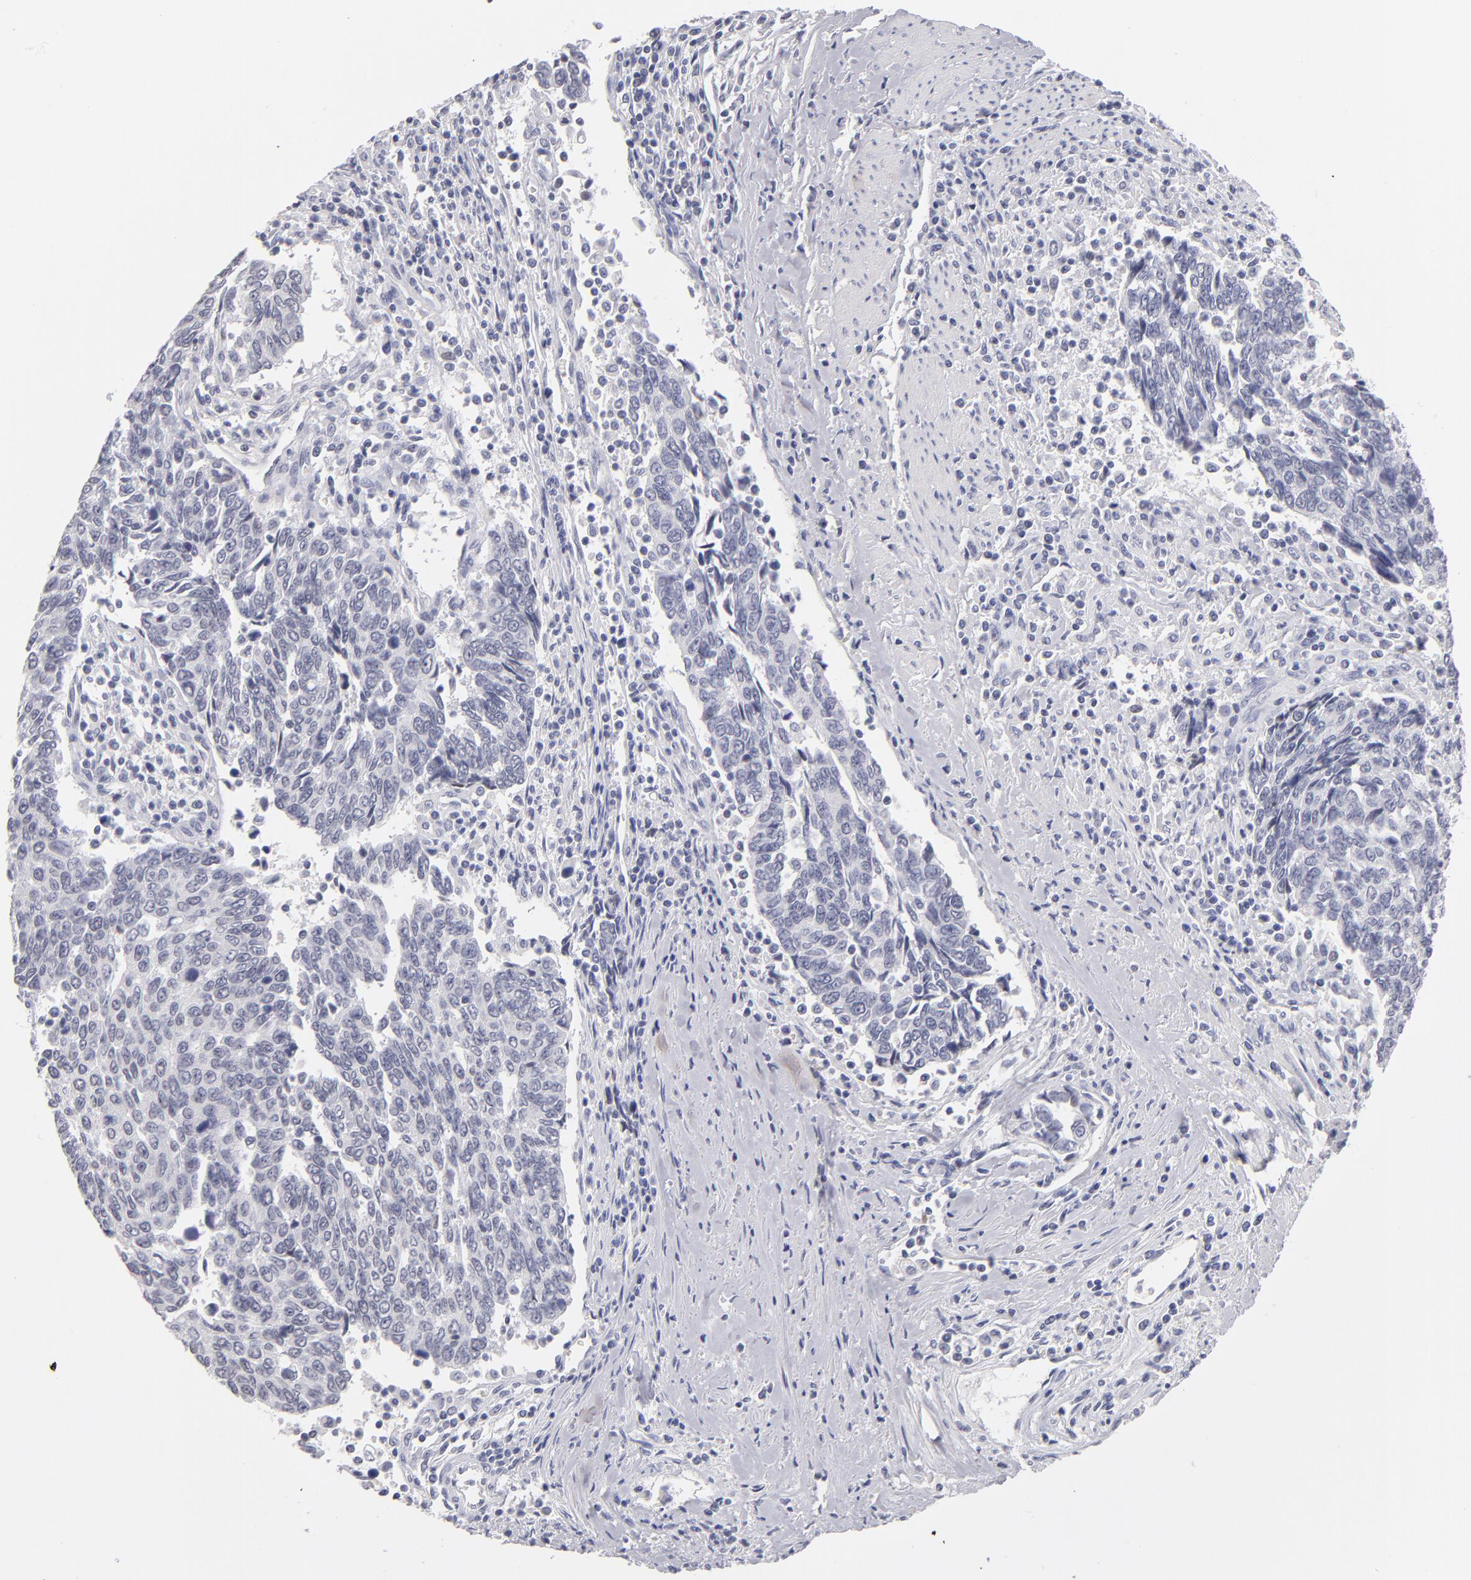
{"staining": {"intensity": "negative", "quantity": "none", "location": "none"}, "tissue": "urothelial cancer", "cell_type": "Tumor cells", "image_type": "cancer", "snomed": [{"axis": "morphology", "description": "Urothelial carcinoma, High grade"}, {"axis": "topography", "description": "Urinary bladder"}], "caption": "The photomicrograph displays no staining of tumor cells in urothelial carcinoma (high-grade).", "gene": "TEX11", "patient": {"sex": "male", "age": 86}}